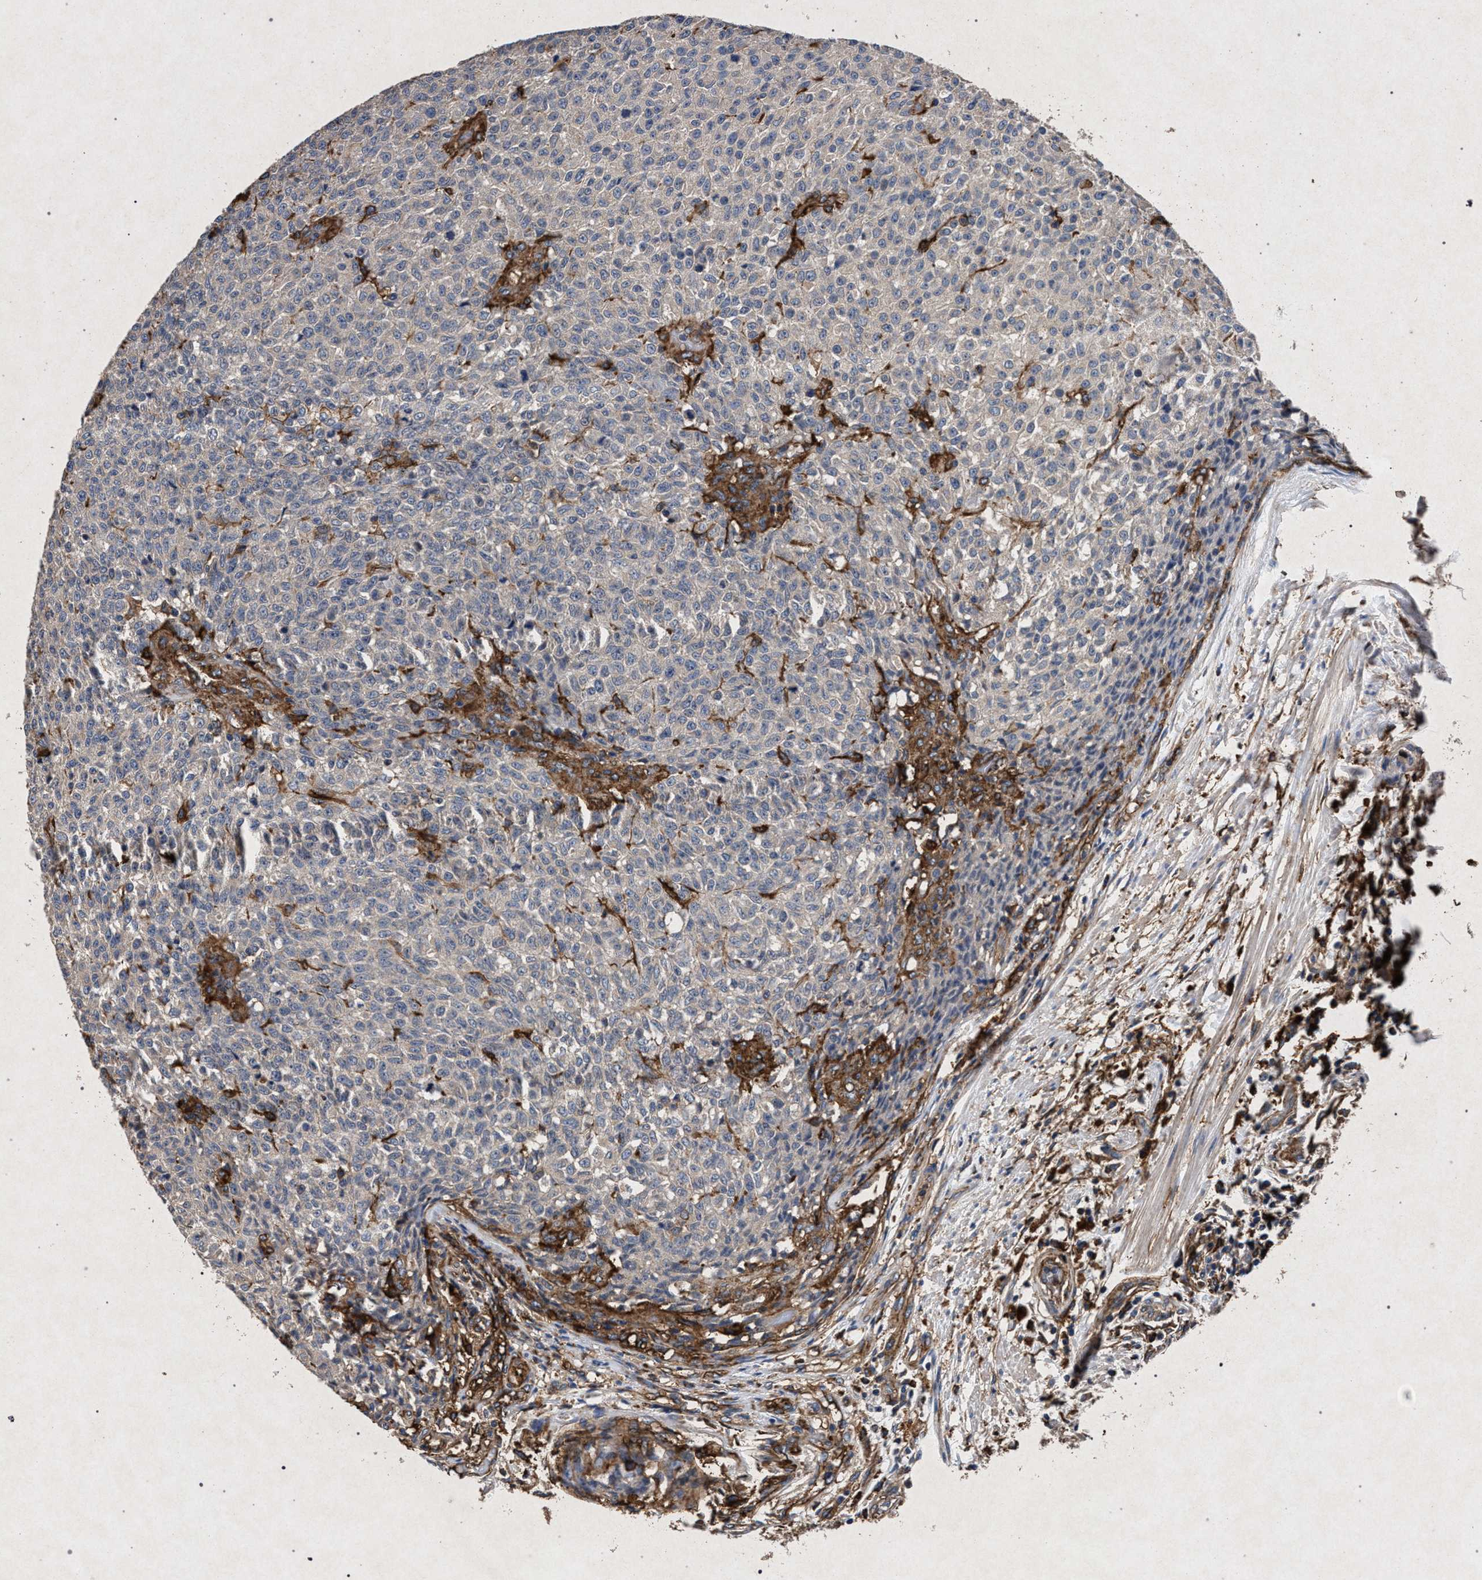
{"staining": {"intensity": "negative", "quantity": "none", "location": "none"}, "tissue": "testis cancer", "cell_type": "Tumor cells", "image_type": "cancer", "snomed": [{"axis": "morphology", "description": "Seminoma, NOS"}, {"axis": "topography", "description": "Testis"}], "caption": "IHC photomicrograph of neoplastic tissue: human testis seminoma stained with DAB (3,3'-diaminobenzidine) demonstrates no significant protein staining in tumor cells. (DAB (3,3'-diaminobenzidine) immunohistochemistry (IHC), high magnification).", "gene": "MARCKS", "patient": {"sex": "male", "age": 59}}